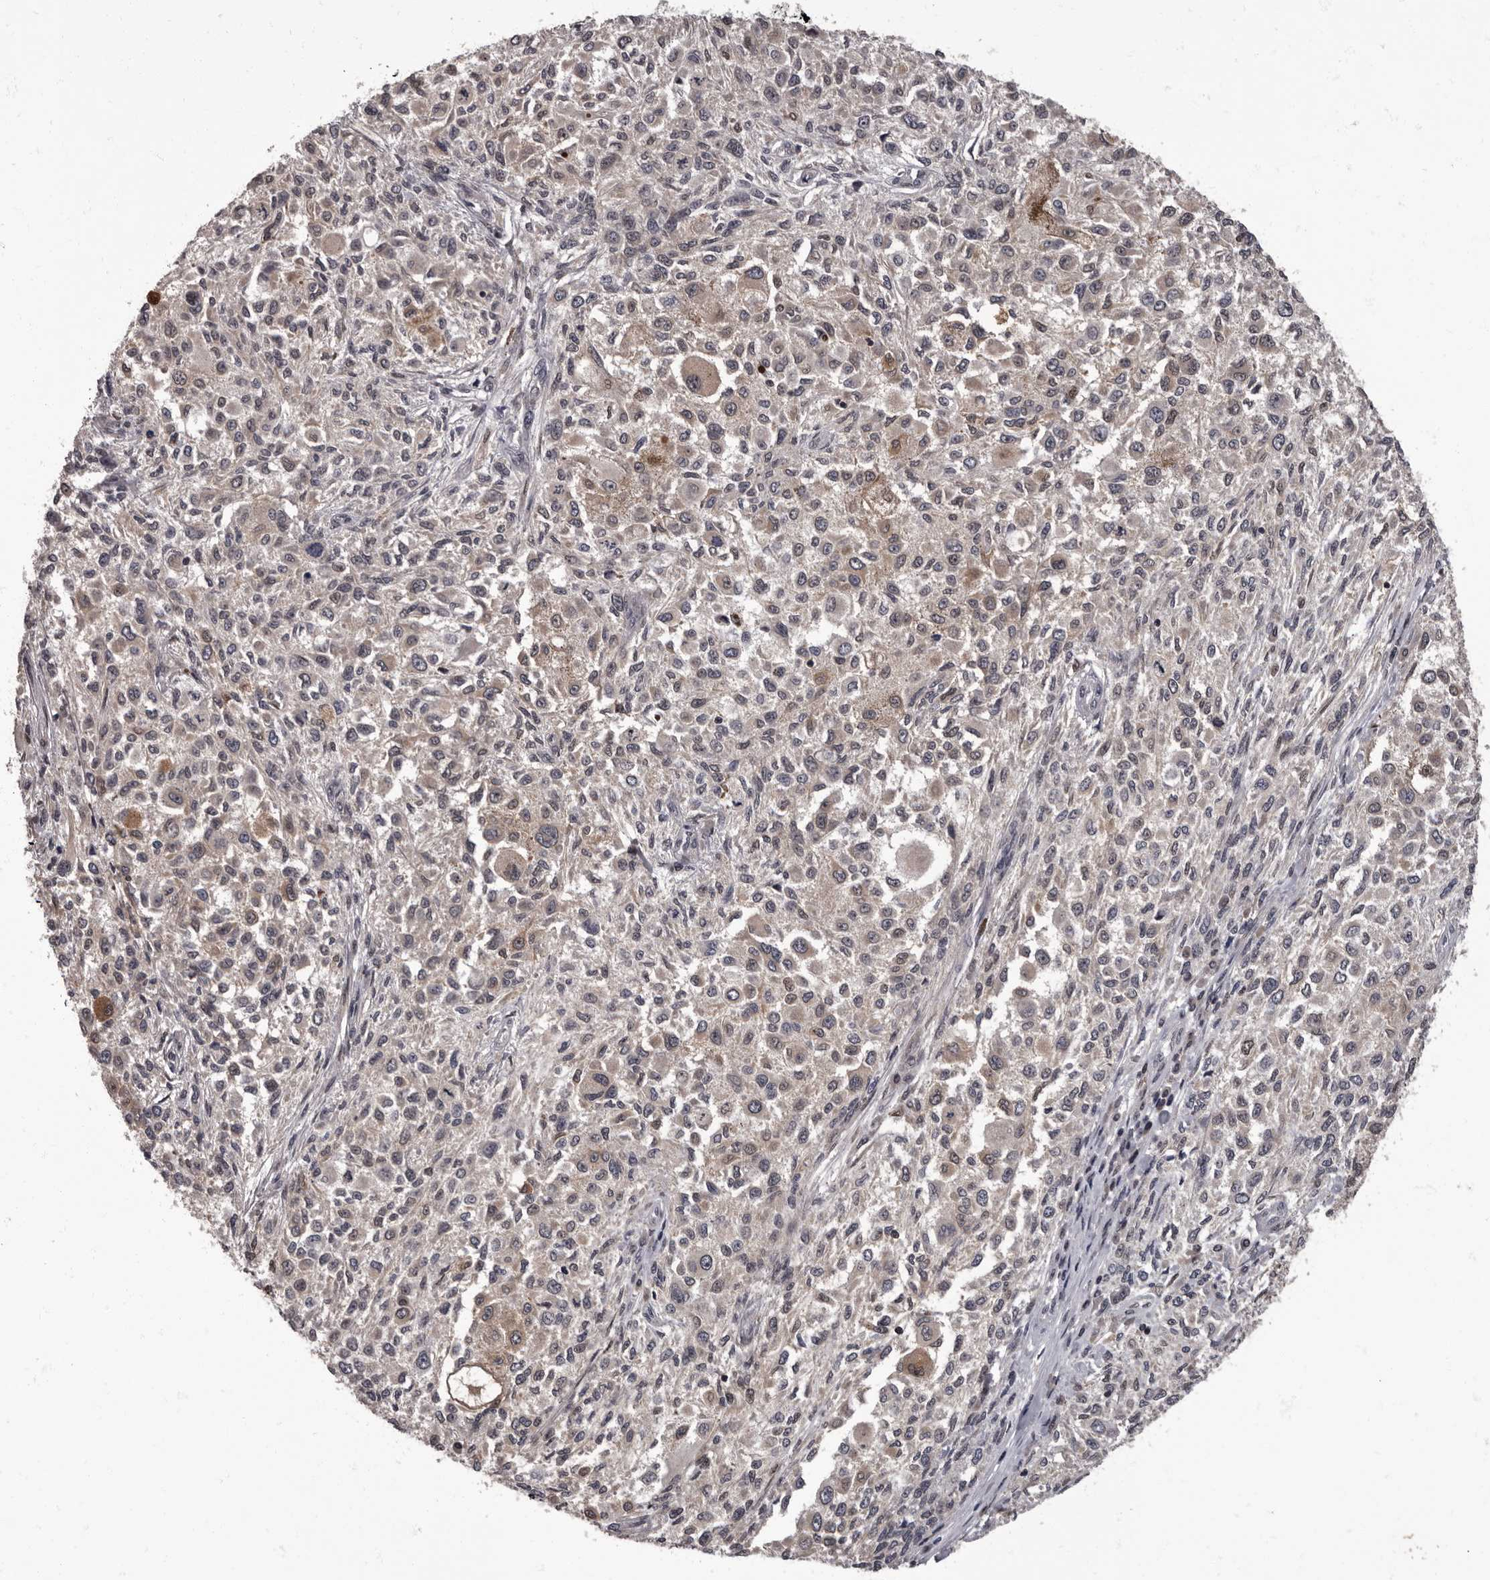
{"staining": {"intensity": "weak", "quantity": "<25%", "location": "cytoplasmic/membranous,nuclear"}, "tissue": "melanoma", "cell_type": "Tumor cells", "image_type": "cancer", "snomed": [{"axis": "morphology", "description": "Necrosis, NOS"}, {"axis": "morphology", "description": "Malignant melanoma, NOS"}, {"axis": "topography", "description": "Skin"}], "caption": "This is a photomicrograph of immunohistochemistry (IHC) staining of melanoma, which shows no positivity in tumor cells.", "gene": "C1orf50", "patient": {"sex": "female", "age": 87}}